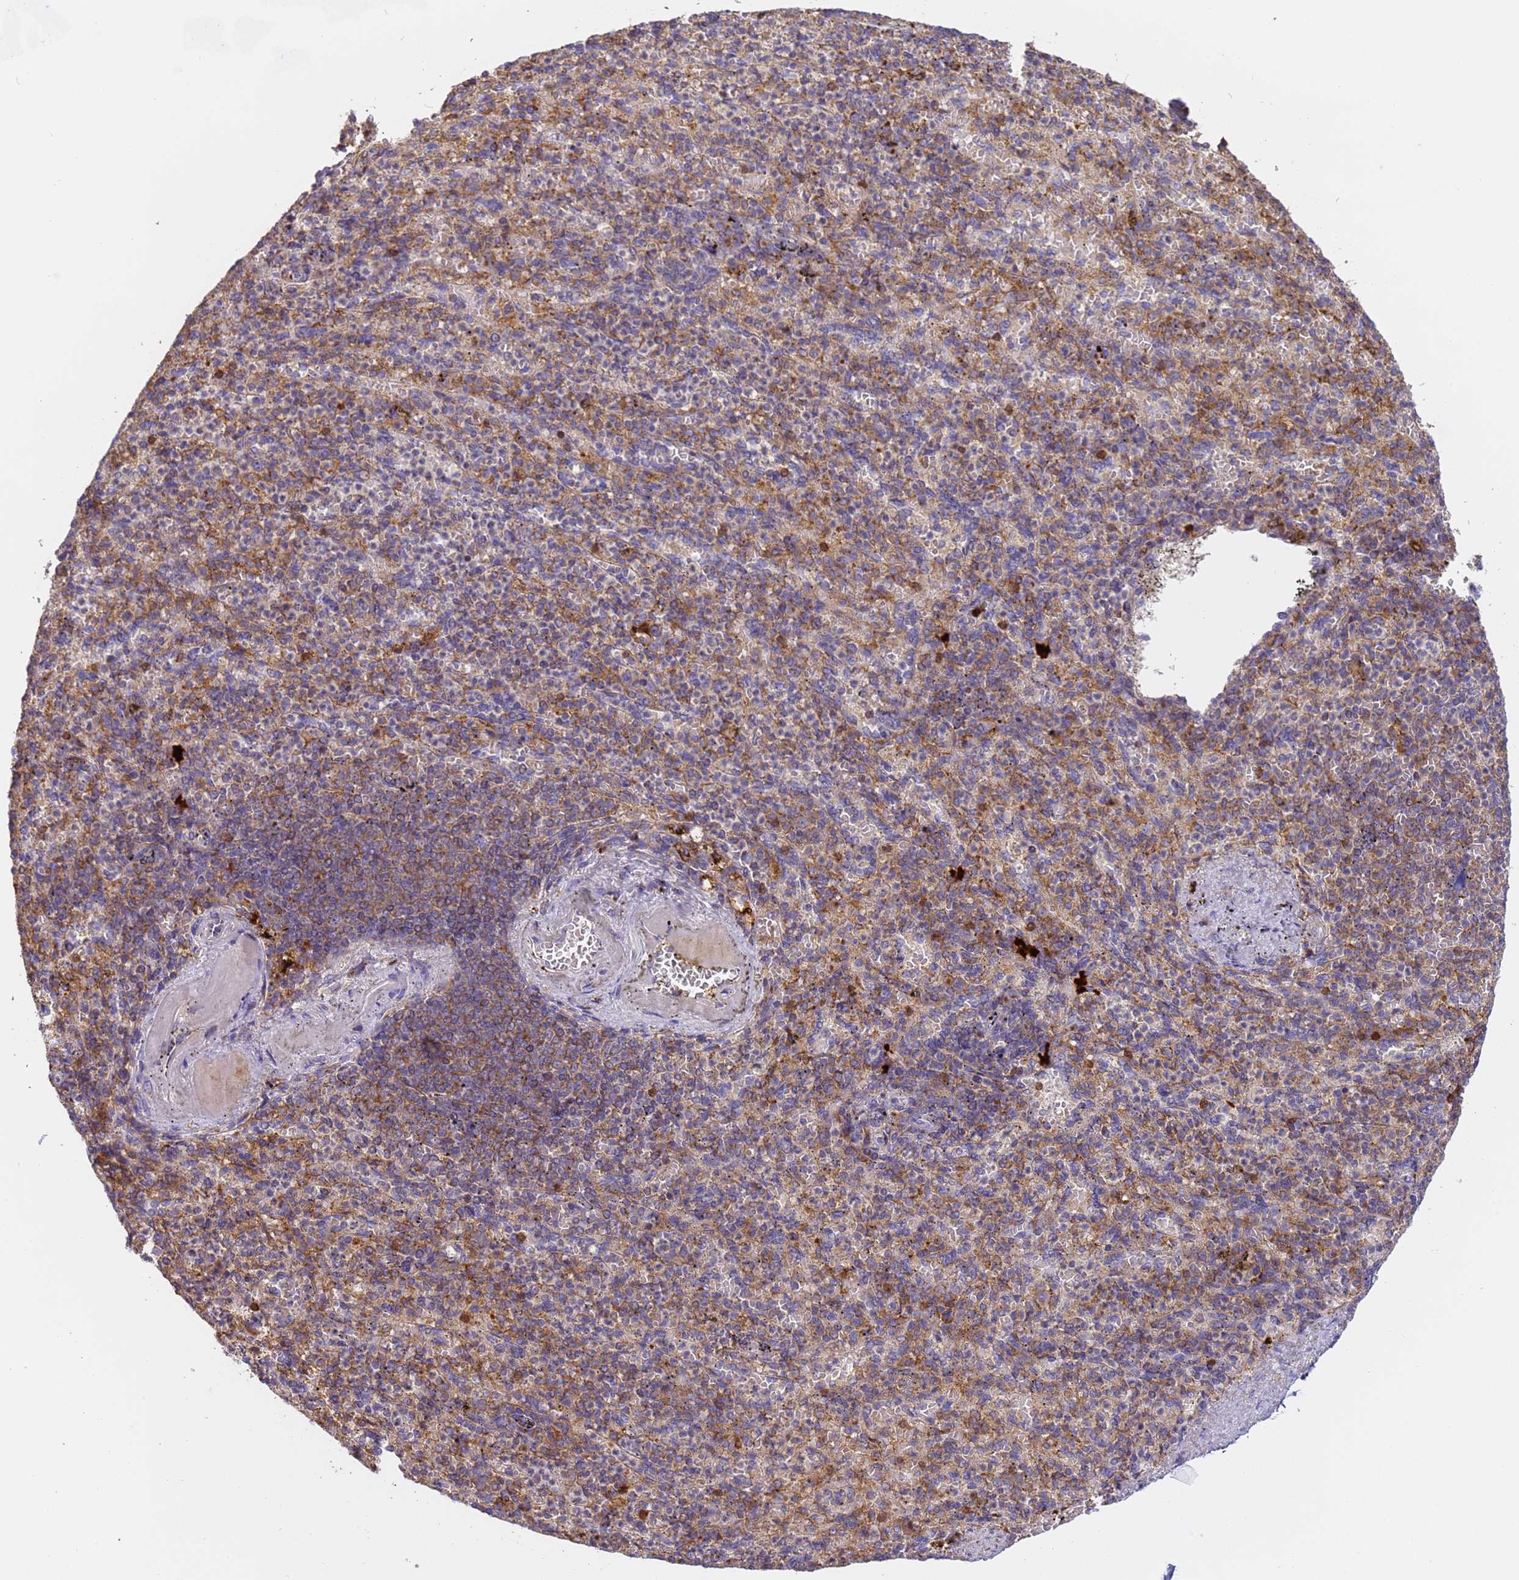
{"staining": {"intensity": "moderate", "quantity": "<25%", "location": "cytoplasmic/membranous"}, "tissue": "spleen", "cell_type": "Cells in red pulp", "image_type": "normal", "snomed": [{"axis": "morphology", "description": "Normal tissue, NOS"}, {"axis": "topography", "description": "Spleen"}], "caption": "Approximately <25% of cells in red pulp in normal spleen reveal moderate cytoplasmic/membranous protein expression as visualized by brown immunohistochemical staining.", "gene": "M6PR", "patient": {"sex": "female", "age": 74}}